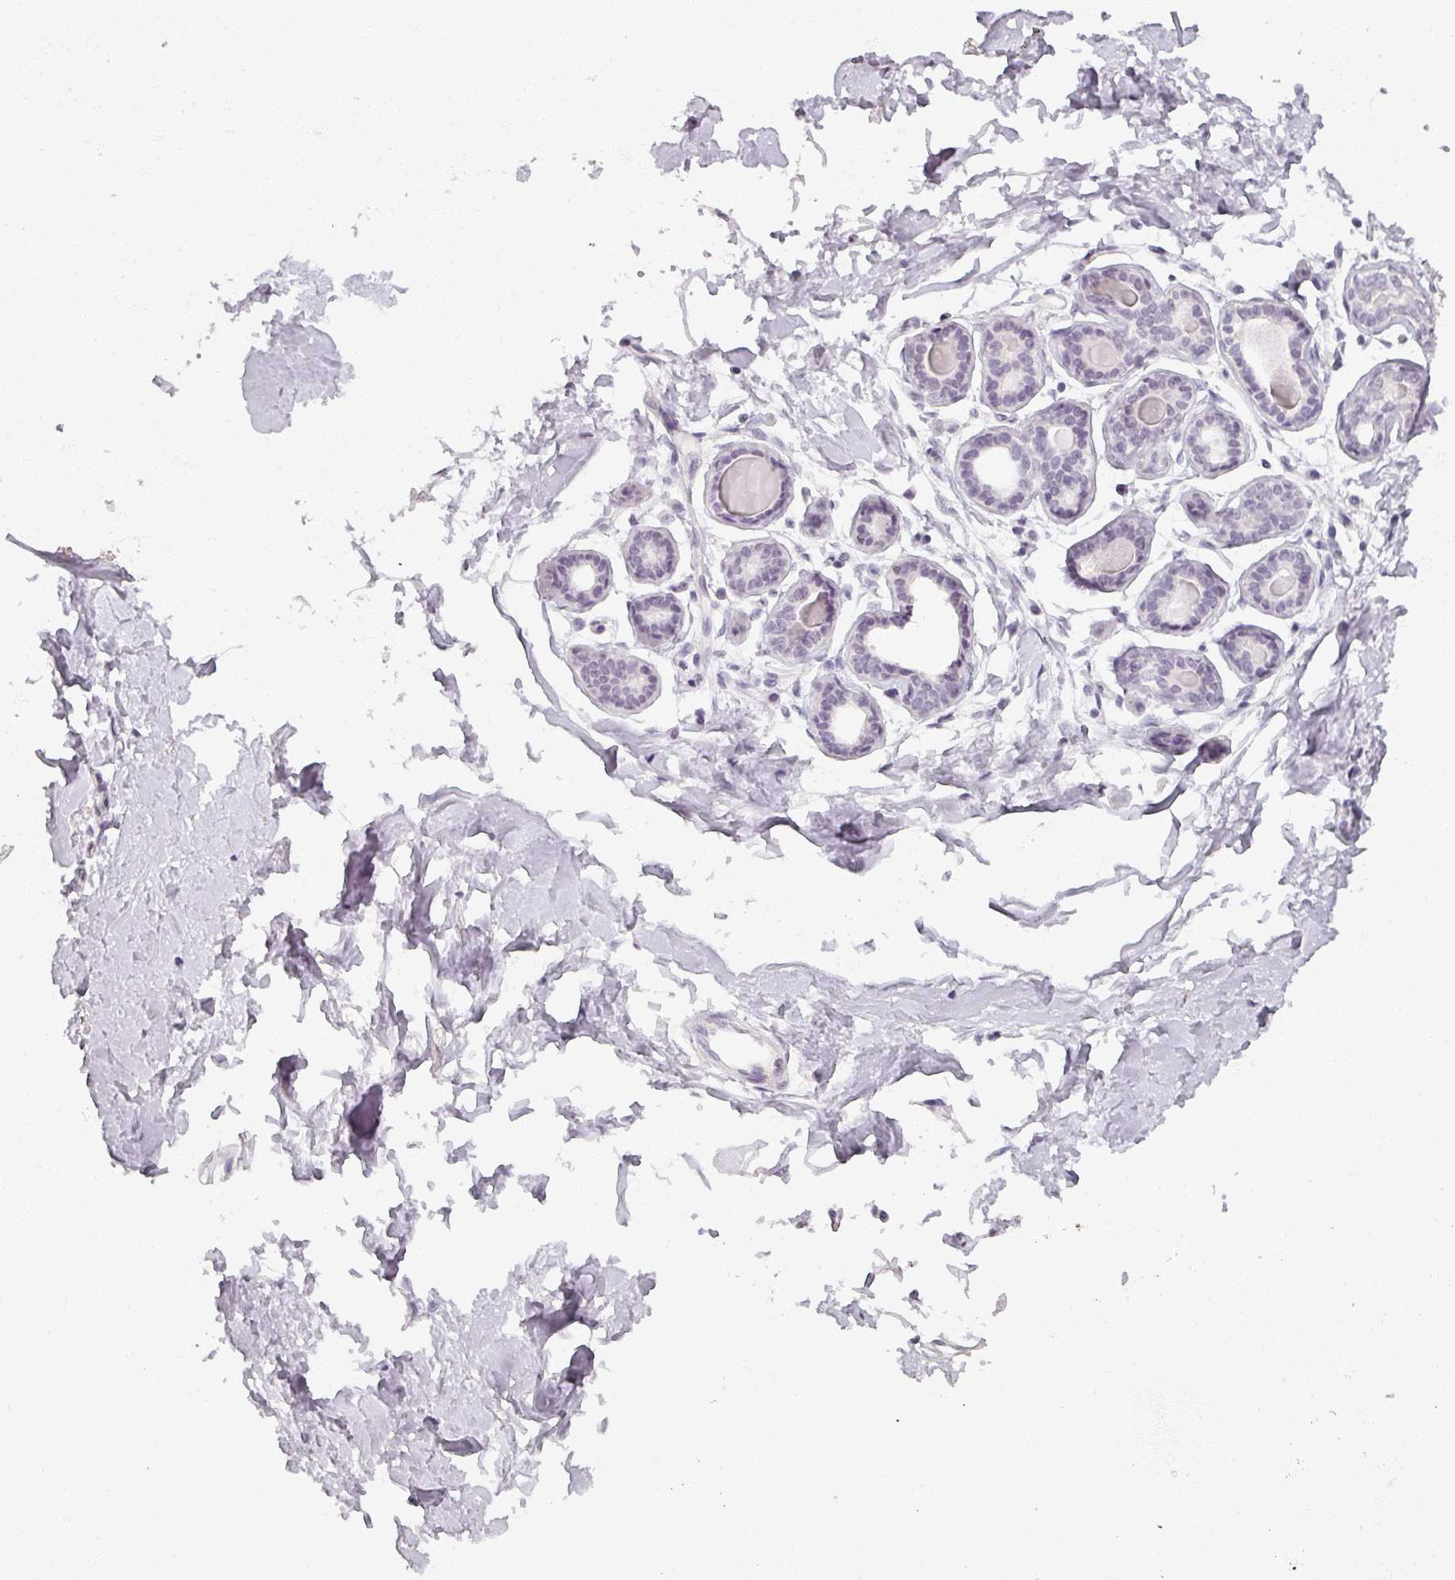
{"staining": {"intensity": "negative", "quantity": "none", "location": "none"}, "tissue": "breast", "cell_type": "Adipocytes", "image_type": "normal", "snomed": [{"axis": "morphology", "description": "Normal tissue, NOS"}, {"axis": "topography", "description": "Breast"}], "caption": "An immunohistochemistry histopathology image of normal breast is shown. There is no staining in adipocytes of breast. (Brightfield microscopy of DAB (3,3'-diaminobenzidine) IHC at high magnification).", "gene": "RFPL2", "patient": {"sex": "female", "age": 23}}